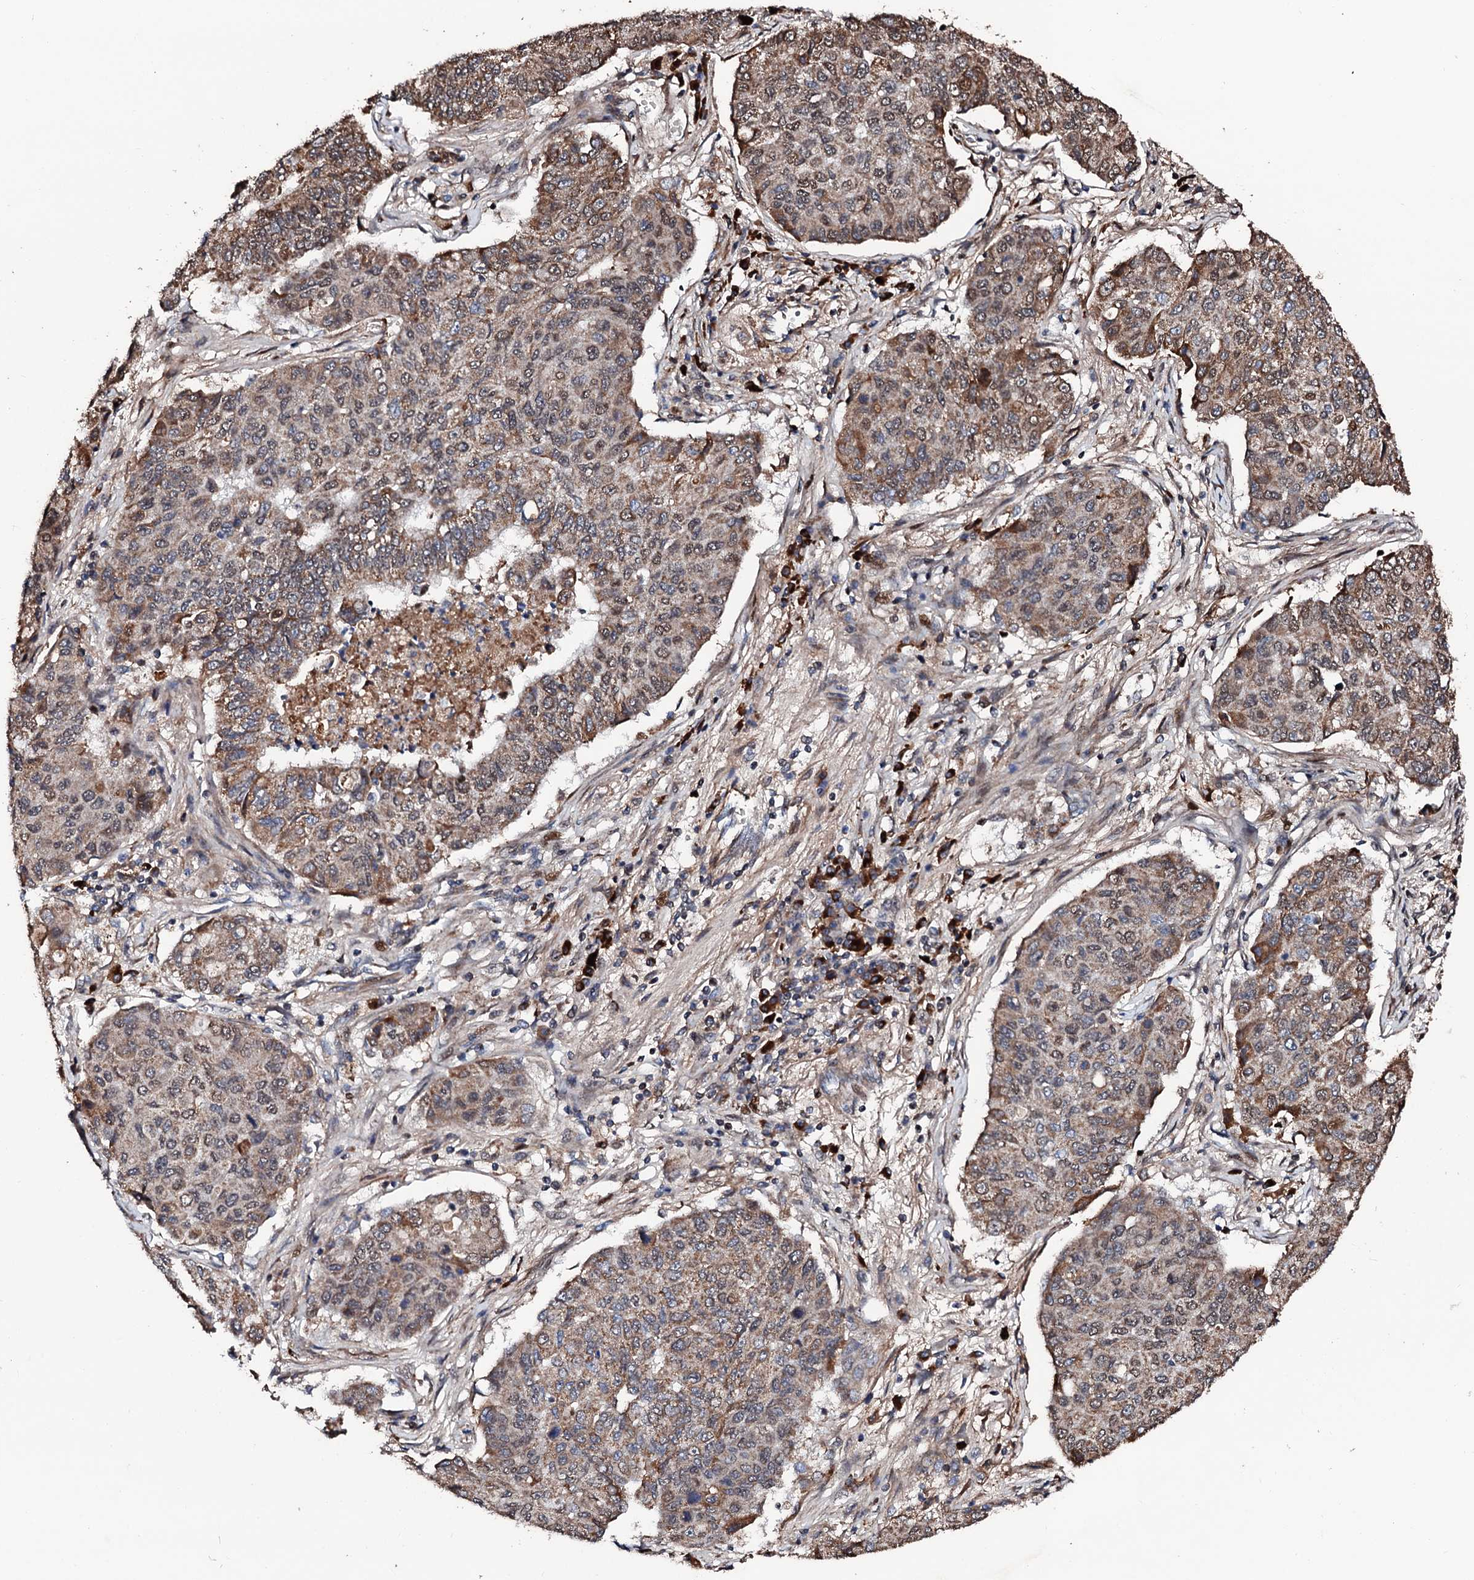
{"staining": {"intensity": "moderate", "quantity": "25%-75%", "location": "cytoplasmic/membranous,nuclear"}, "tissue": "lung cancer", "cell_type": "Tumor cells", "image_type": "cancer", "snomed": [{"axis": "morphology", "description": "Squamous cell carcinoma, NOS"}, {"axis": "topography", "description": "Lung"}], "caption": "Lung cancer stained with immunohistochemistry demonstrates moderate cytoplasmic/membranous and nuclear staining in about 25%-75% of tumor cells.", "gene": "KIF18A", "patient": {"sex": "male", "age": 74}}